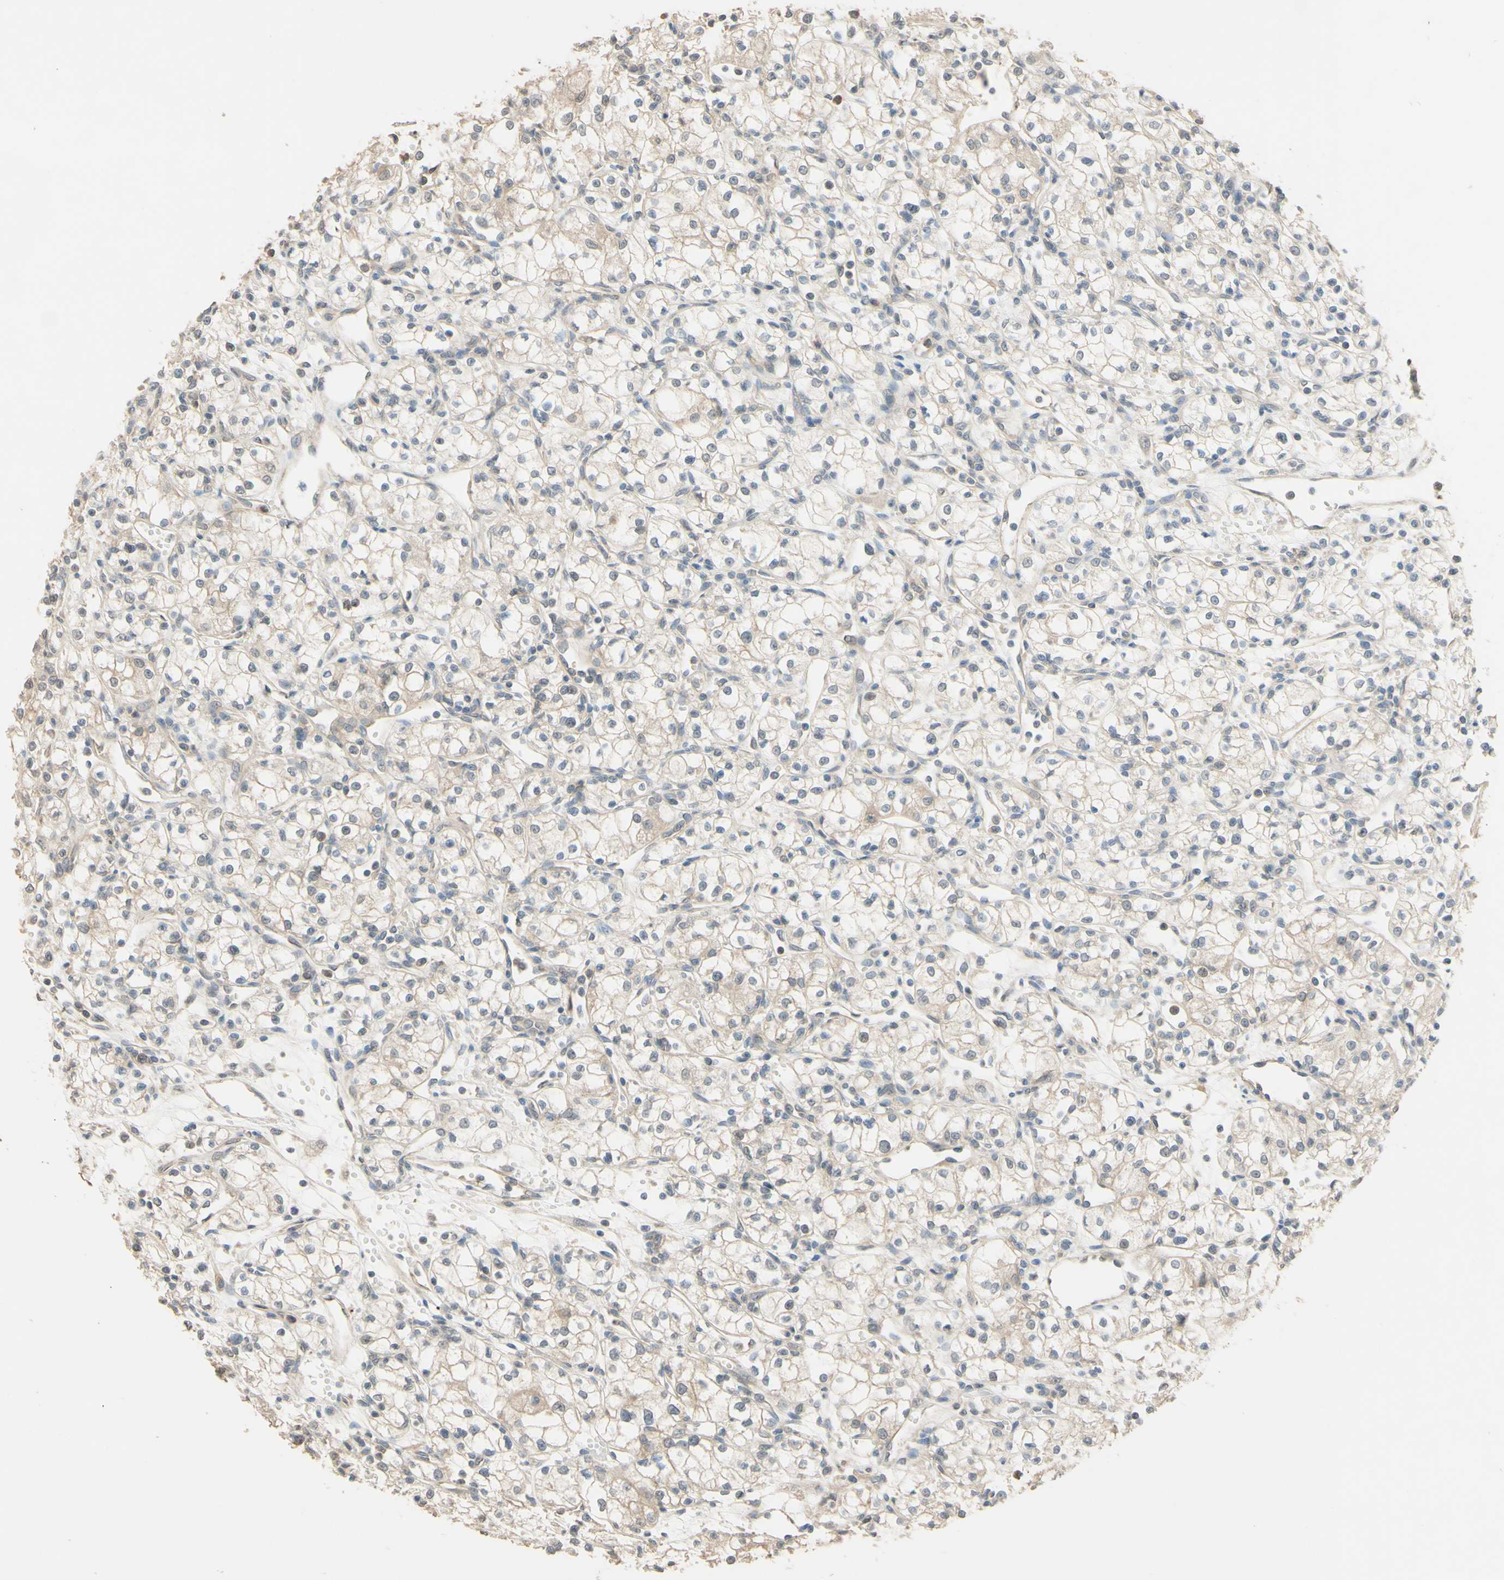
{"staining": {"intensity": "weak", "quantity": "<25%", "location": "cytoplasmic/membranous"}, "tissue": "renal cancer", "cell_type": "Tumor cells", "image_type": "cancer", "snomed": [{"axis": "morphology", "description": "Normal tissue, NOS"}, {"axis": "morphology", "description": "Adenocarcinoma, NOS"}, {"axis": "topography", "description": "Kidney"}], "caption": "Immunohistochemistry (IHC) of human renal adenocarcinoma displays no expression in tumor cells.", "gene": "SMIM19", "patient": {"sex": "male", "age": 59}}